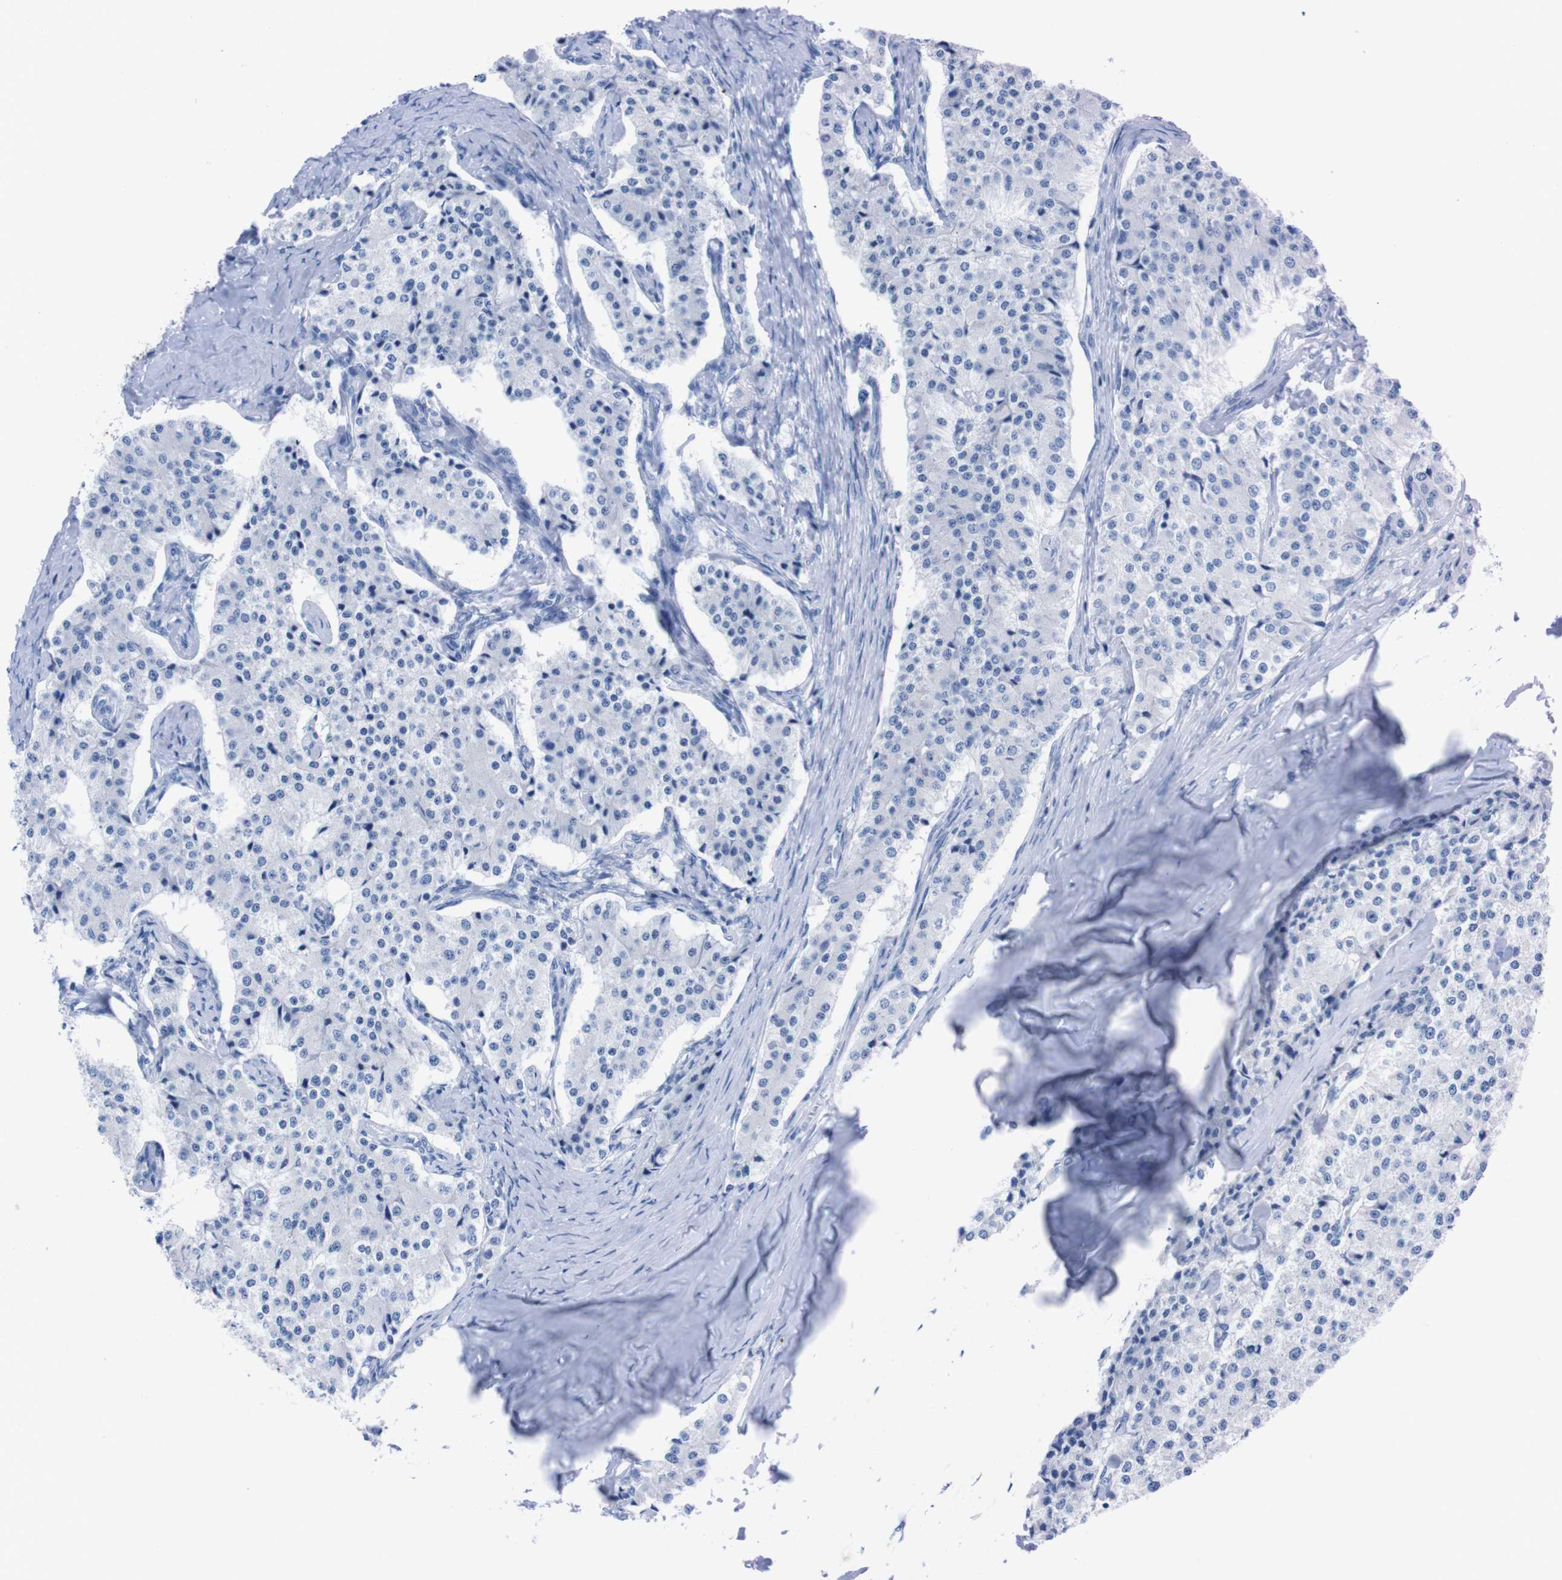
{"staining": {"intensity": "negative", "quantity": "none", "location": "none"}, "tissue": "carcinoid", "cell_type": "Tumor cells", "image_type": "cancer", "snomed": [{"axis": "morphology", "description": "Carcinoid, malignant, NOS"}, {"axis": "topography", "description": "Colon"}], "caption": "A photomicrograph of carcinoid stained for a protein reveals no brown staining in tumor cells.", "gene": "P2RY12", "patient": {"sex": "female", "age": 52}}